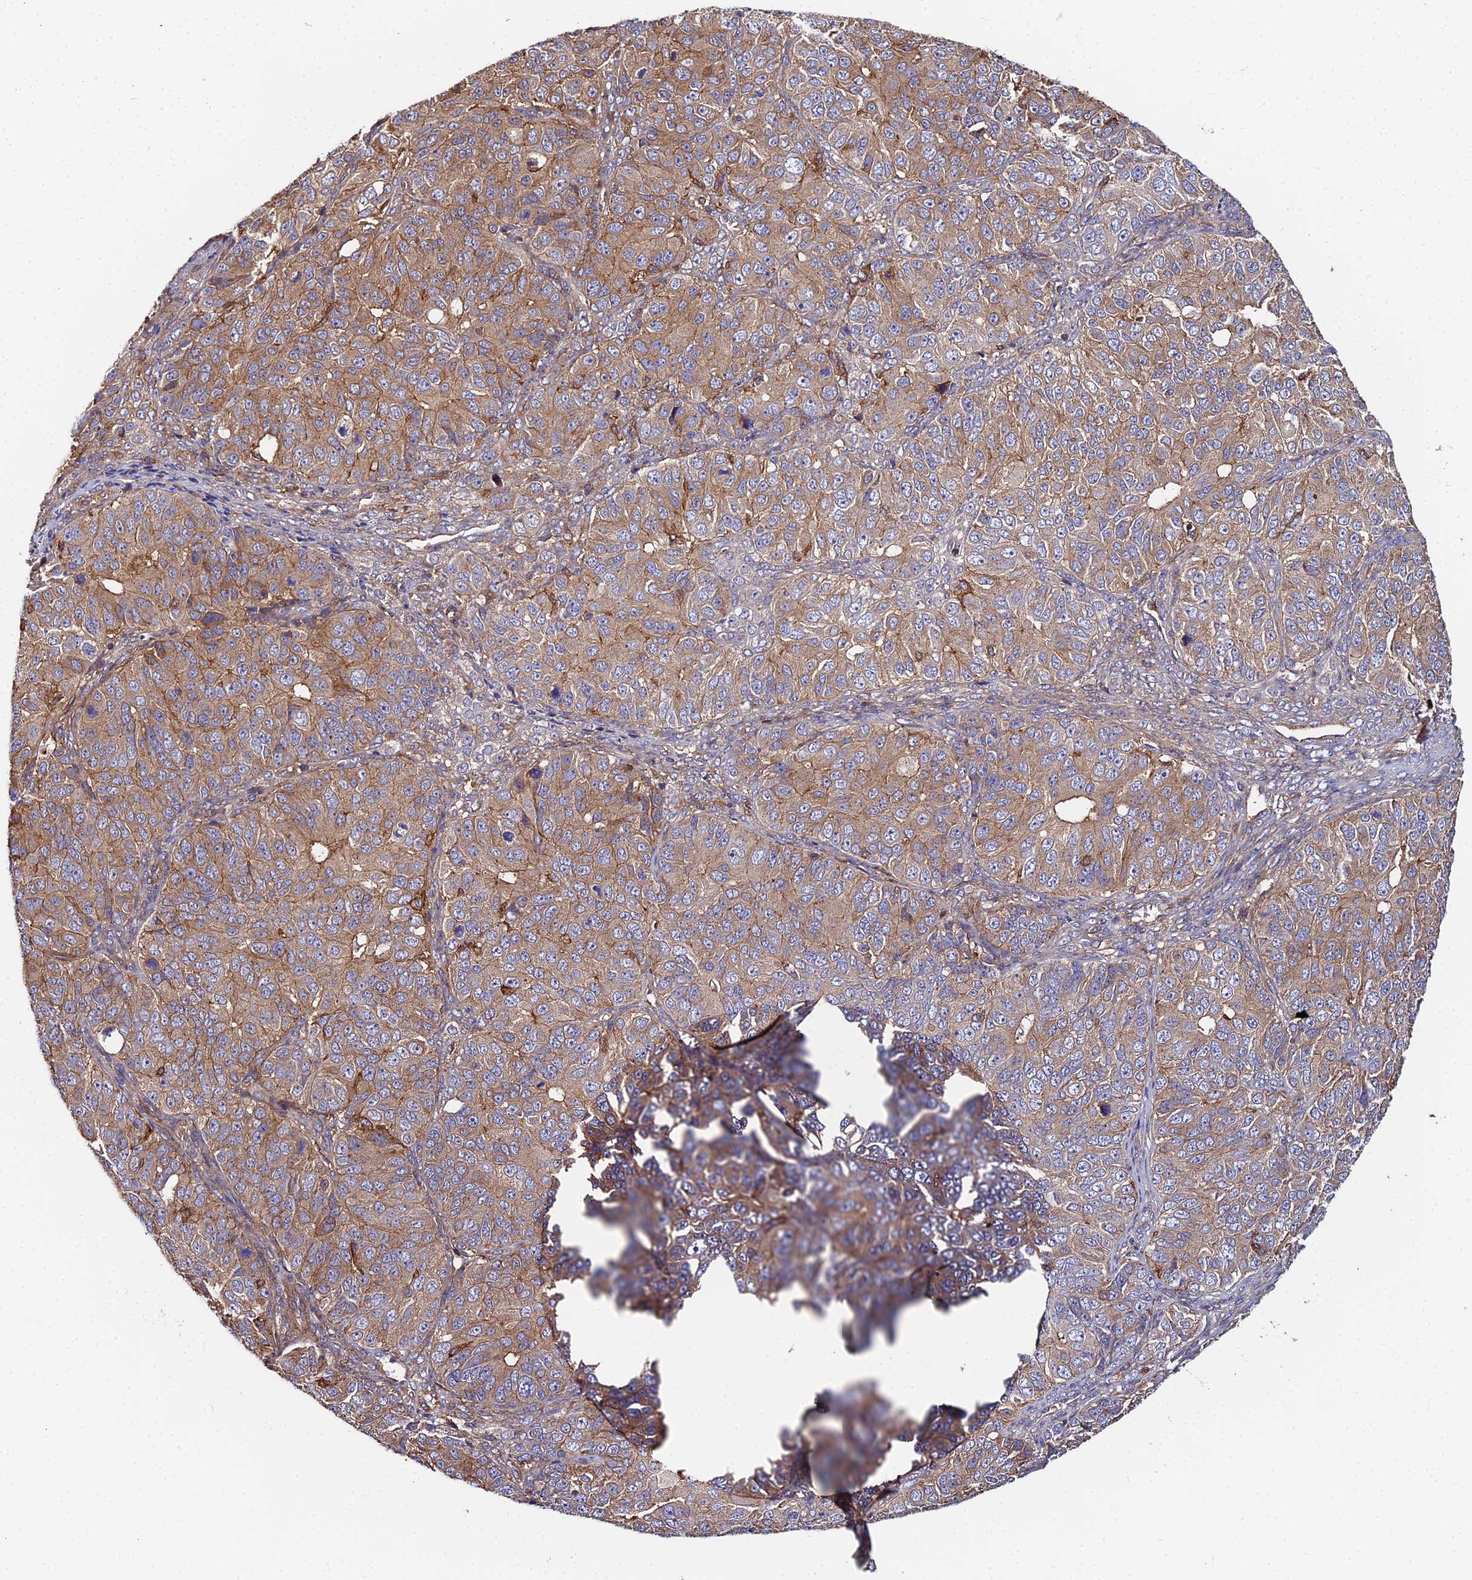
{"staining": {"intensity": "moderate", "quantity": ">75%", "location": "cytoplasmic/membranous"}, "tissue": "ovarian cancer", "cell_type": "Tumor cells", "image_type": "cancer", "snomed": [{"axis": "morphology", "description": "Carcinoma, endometroid"}, {"axis": "topography", "description": "Ovary"}], "caption": "A brown stain highlights moderate cytoplasmic/membranous expression of a protein in human ovarian cancer (endometroid carcinoma) tumor cells. Using DAB (brown) and hematoxylin (blue) stains, captured at high magnification using brightfield microscopy.", "gene": "GNG5B", "patient": {"sex": "female", "age": 51}}